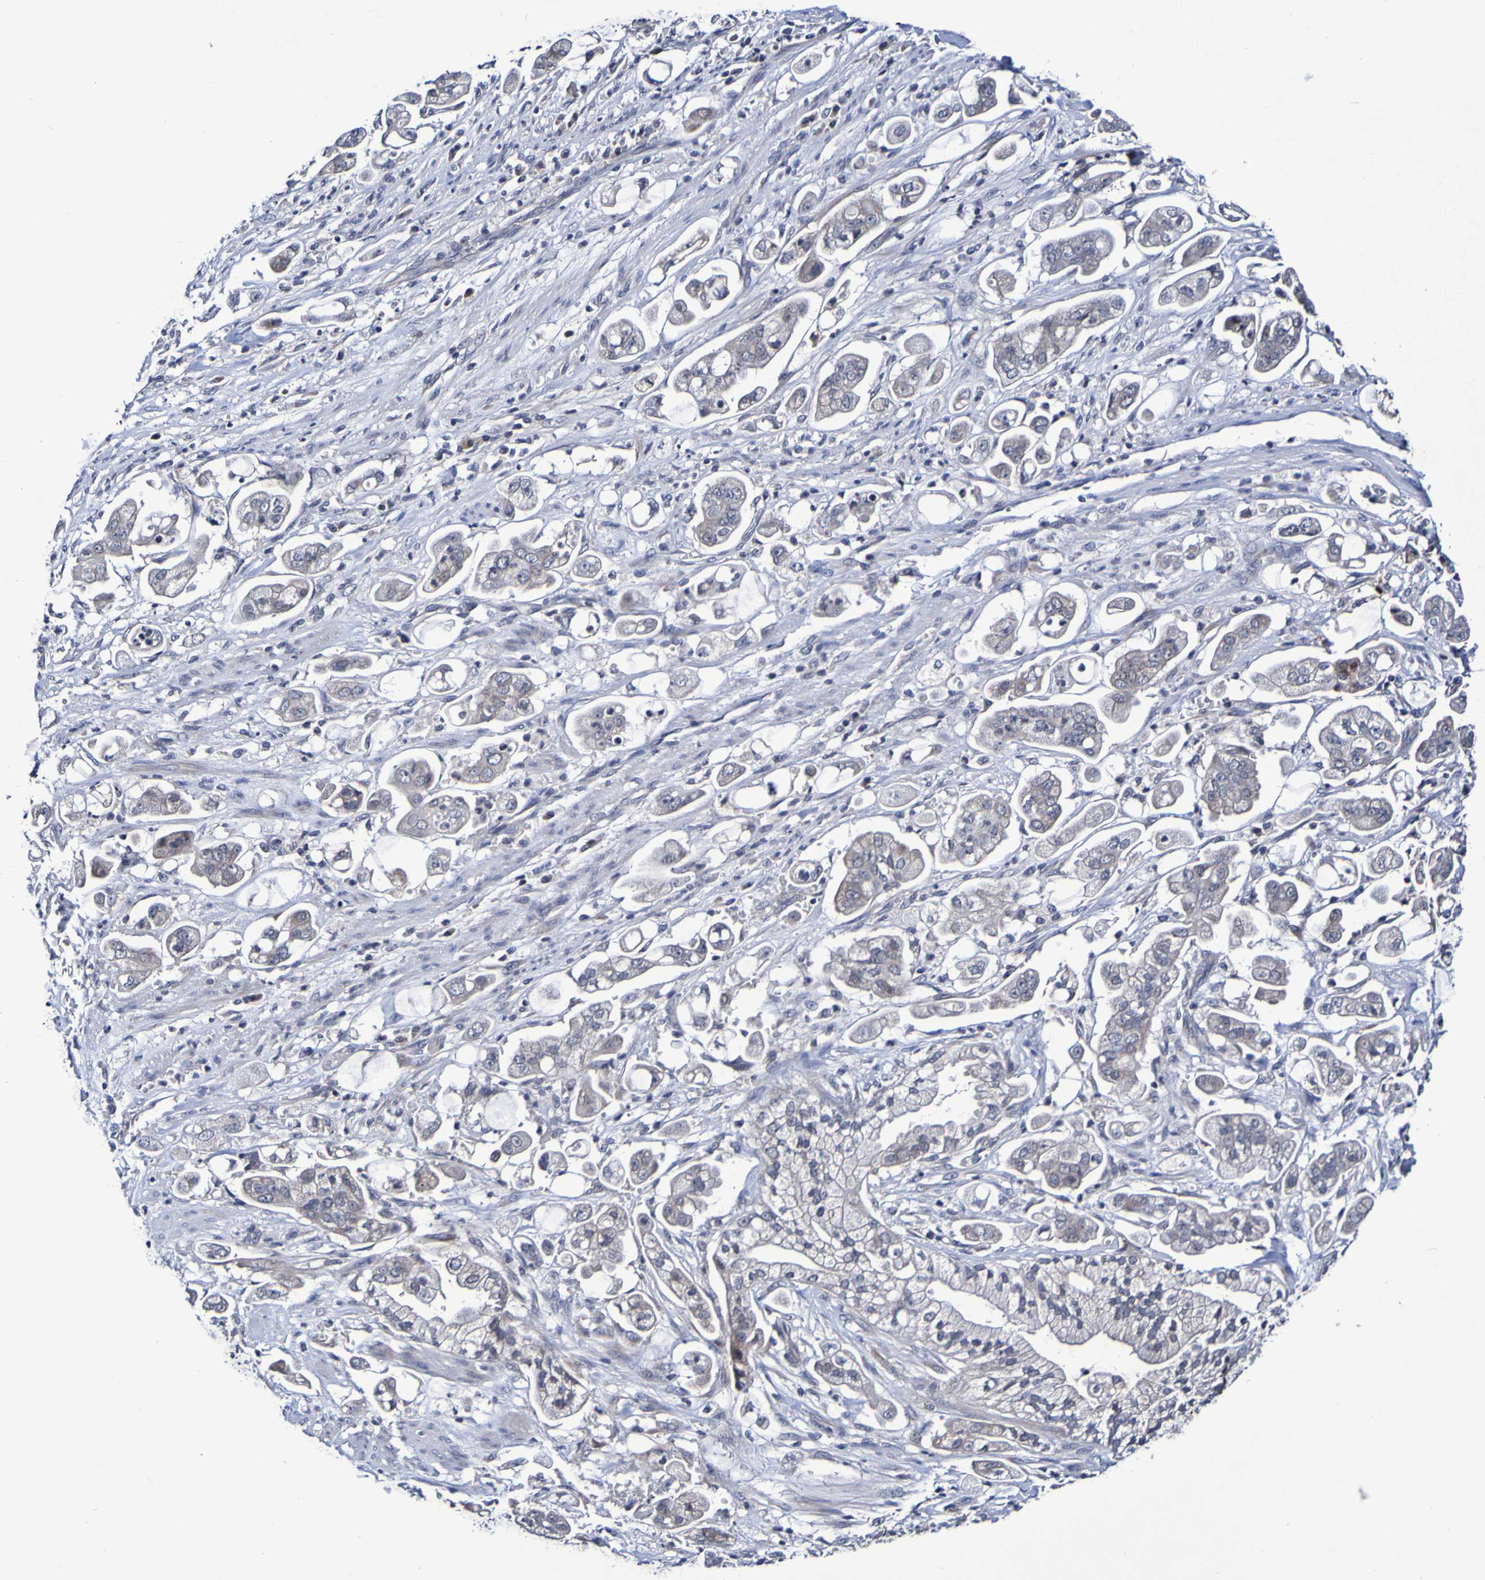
{"staining": {"intensity": "weak", "quantity": ">75%", "location": "cytoplasmic/membranous"}, "tissue": "stomach cancer", "cell_type": "Tumor cells", "image_type": "cancer", "snomed": [{"axis": "morphology", "description": "Adenocarcinoma, NOS"}, {"axis": "topography", "description": "Stomach"}], "caption": "Immunohistochemical staining of human stomach adenocarcinoma displays weak cytoplasmic/membranous protein expression in about >75% of tumor cells. (Stains: DAB in brown, nuclei in blue, Microscopy: brightfield microscopy at high magnification).", "gene": "PTP4A2", "patient": {"sex": "male", "age": 62}}